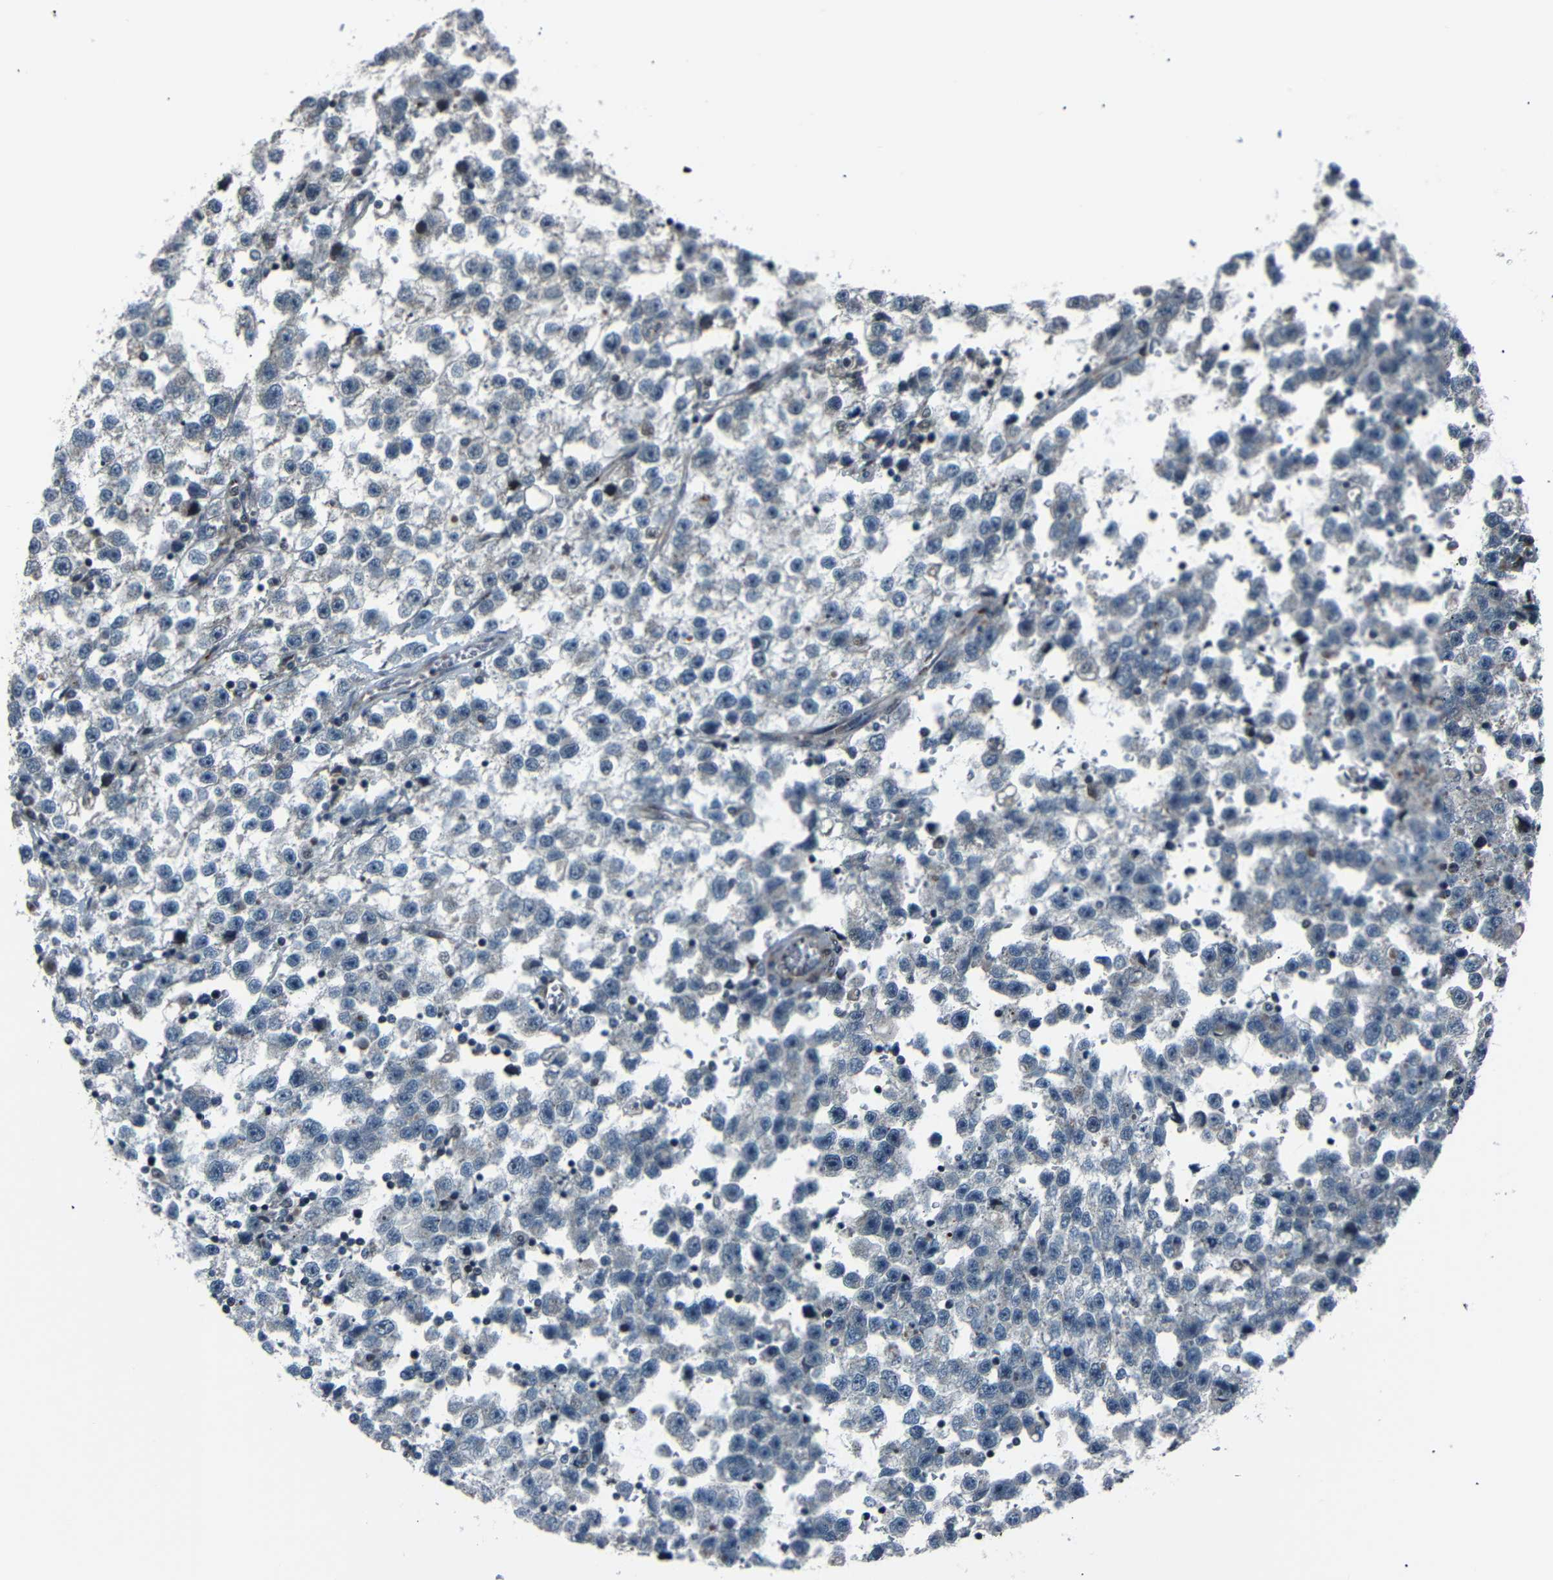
{"staining": {"intensity": "moderate", "quantity": "<25%", "location": "nuclear"}, "tissue": "testis cancer", "cell_type": "Tumor cells", "image_type": "cancer", "snomed": [{"axis": "morphology", "description": "Seminoma, NOS"}, {"axis": "topography", "description": "Testis"}], "caption": "Testis cancer stained for a protein reveals moderate nuclear positivity in tumor cells.", "gene": "AKAP9", "patient": {"sex": "male", "age": 33}}